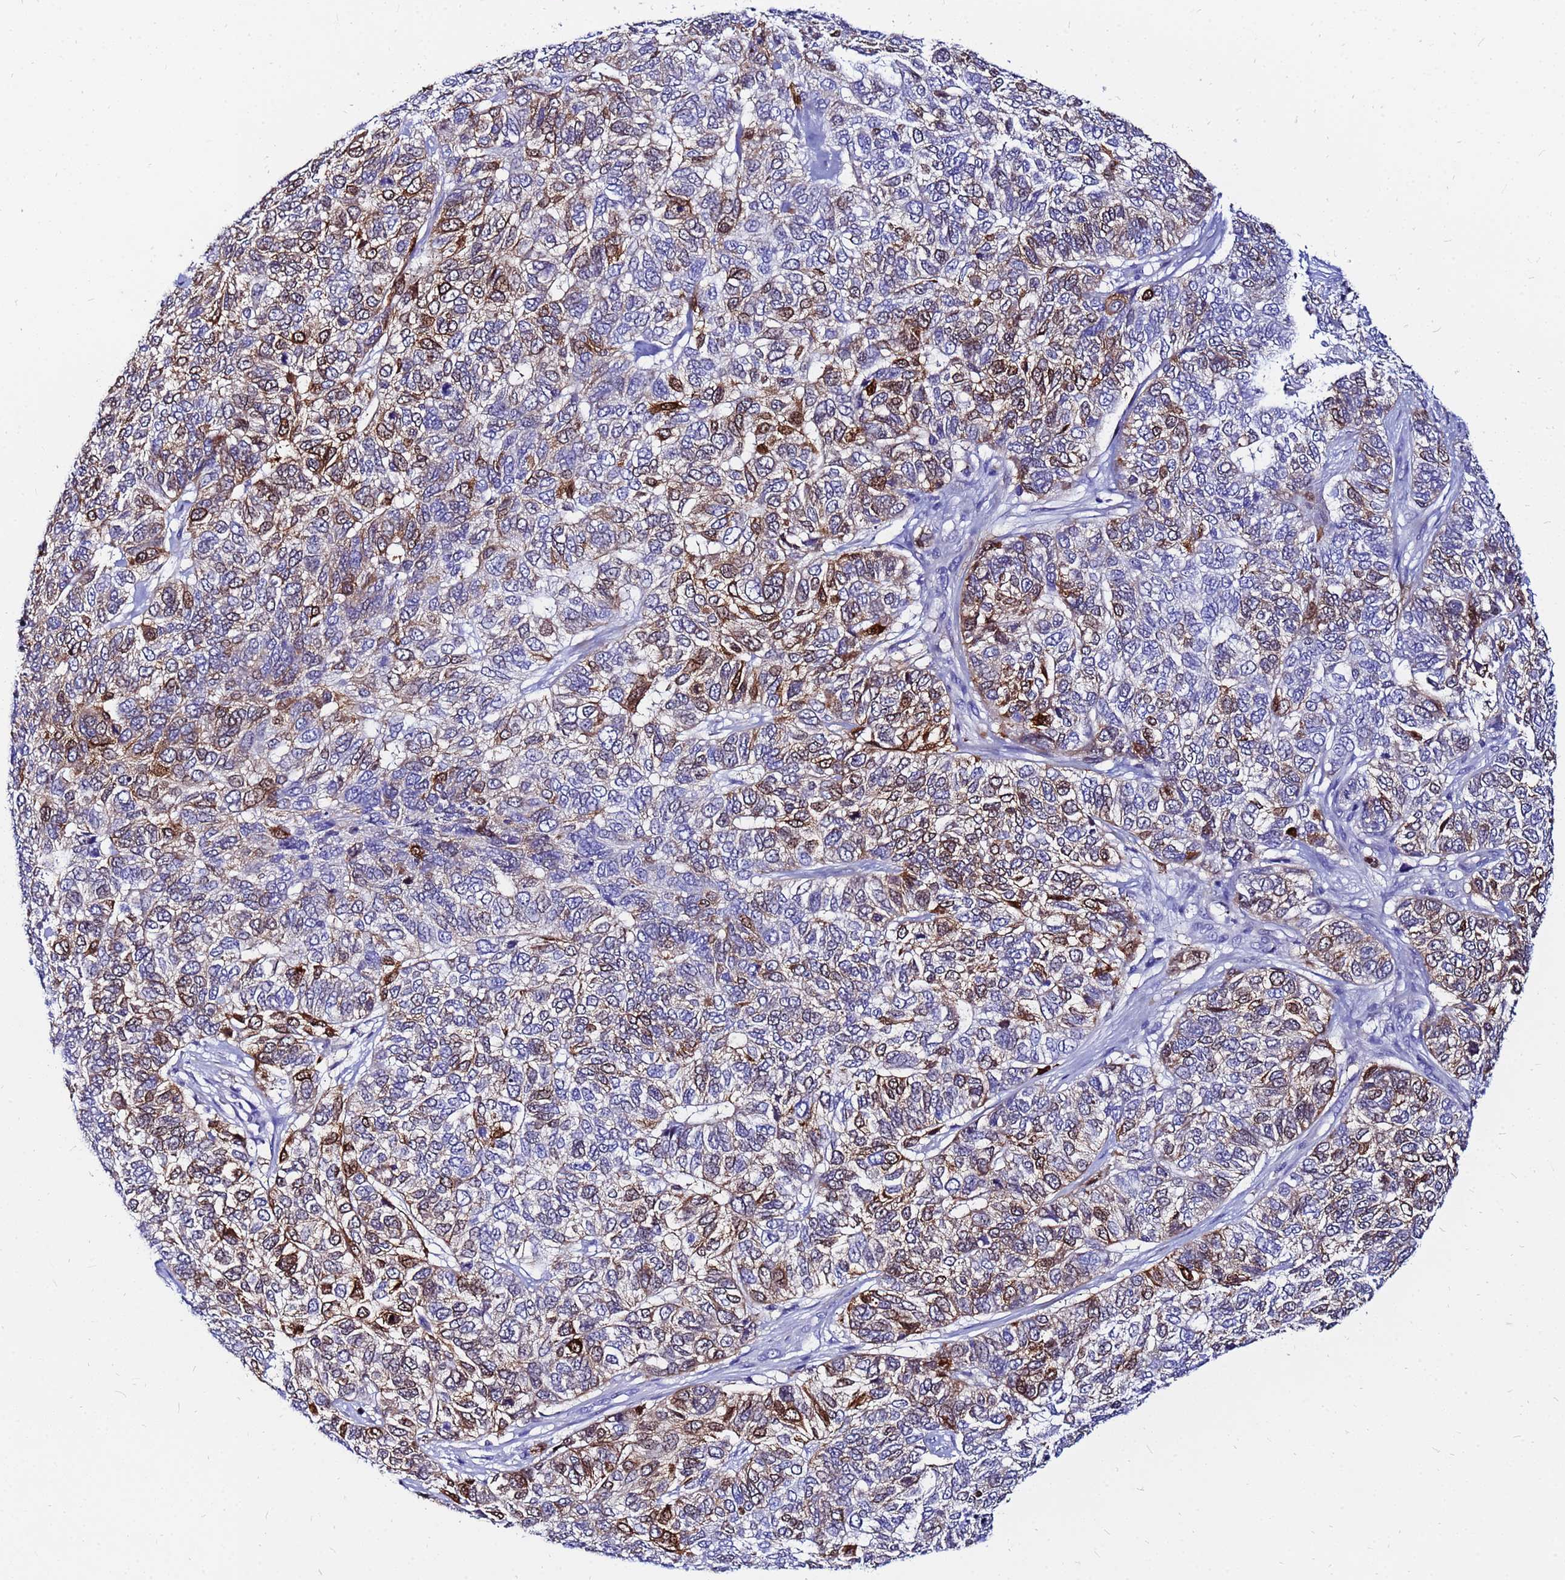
{"staining": {"intensity": "strong", "quantity": "25%-75%", "location": "cytoplasmic/membranous"}, "tissue": "skin cancer", "cell_type": "Tumor cells", "image_type": "cancer", "snomed": [{"axis": "morphology", "description": "Basal cell carcinoma"}, {"axis": "topography", "description": "Skin"}], "caption": "A high-resolution photomicrograph shows immunohistochemistry staining of skin basal cell carcinoma, which displays strong cytoplasmic/membranous expression in about 25%-75% of tumor cells. (brown staining indicates protein expression, while blue staining denotes nuclei).", "gene": "PPP1R14C", "patient": {"sex": "female", "age": 65}}